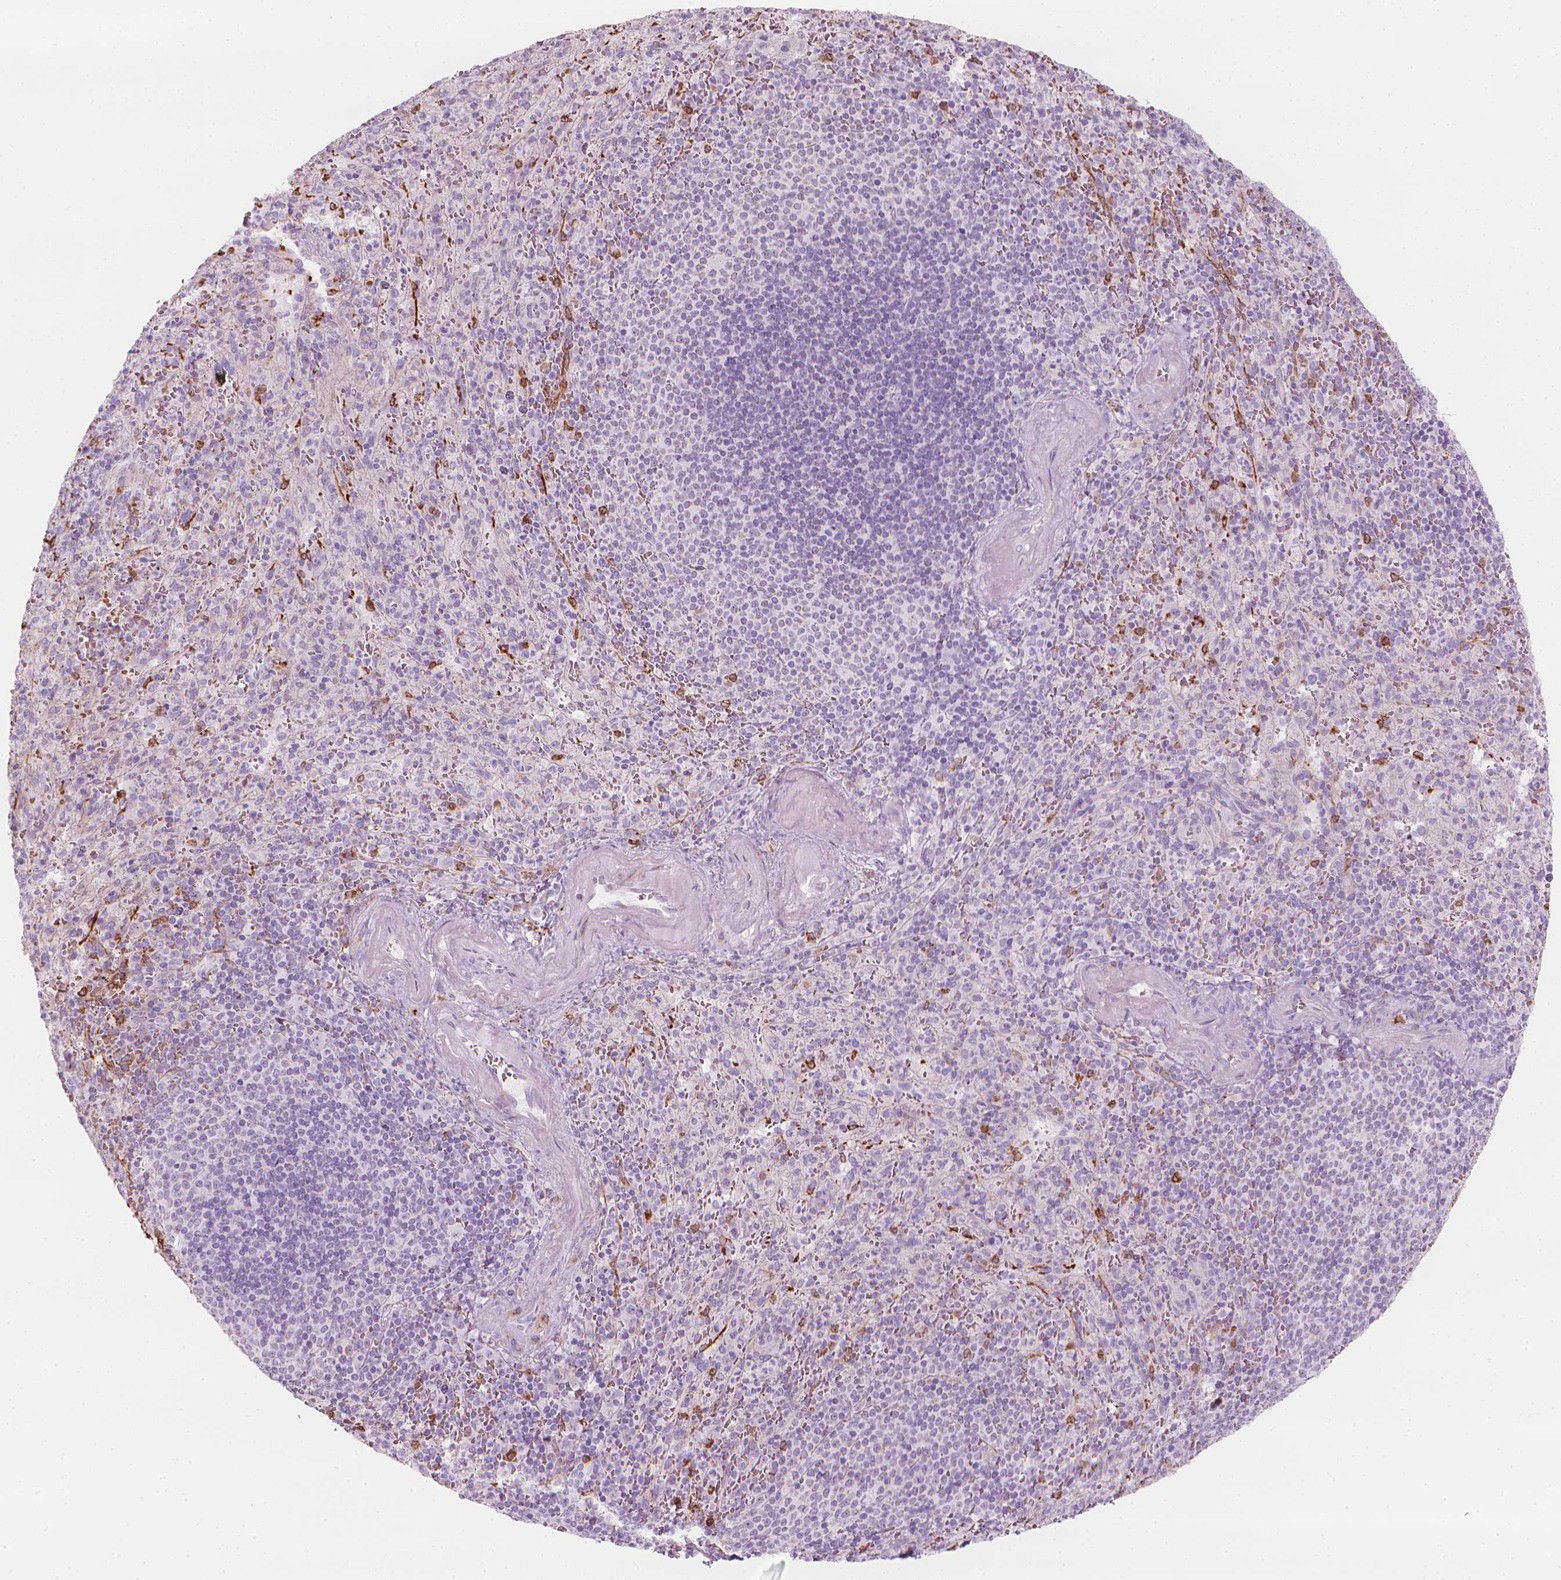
{"staining": {"intensity": "negative", "quantity": "none", "location": "none"}, "tissue": "spleen", "cell_type": "Cells in red pulp", "image_type": "normal", "snomed": [{"axis": "morphology", "description": "Normal tissue, NOS"}, {"axis": "topography", "description": "Spleen"}], "caption": "Spleen stained for a protein using IHC shows no positivity cells in red pulp.", "gene": "CES1", "patient": {"sex": "male", "age": 57}}